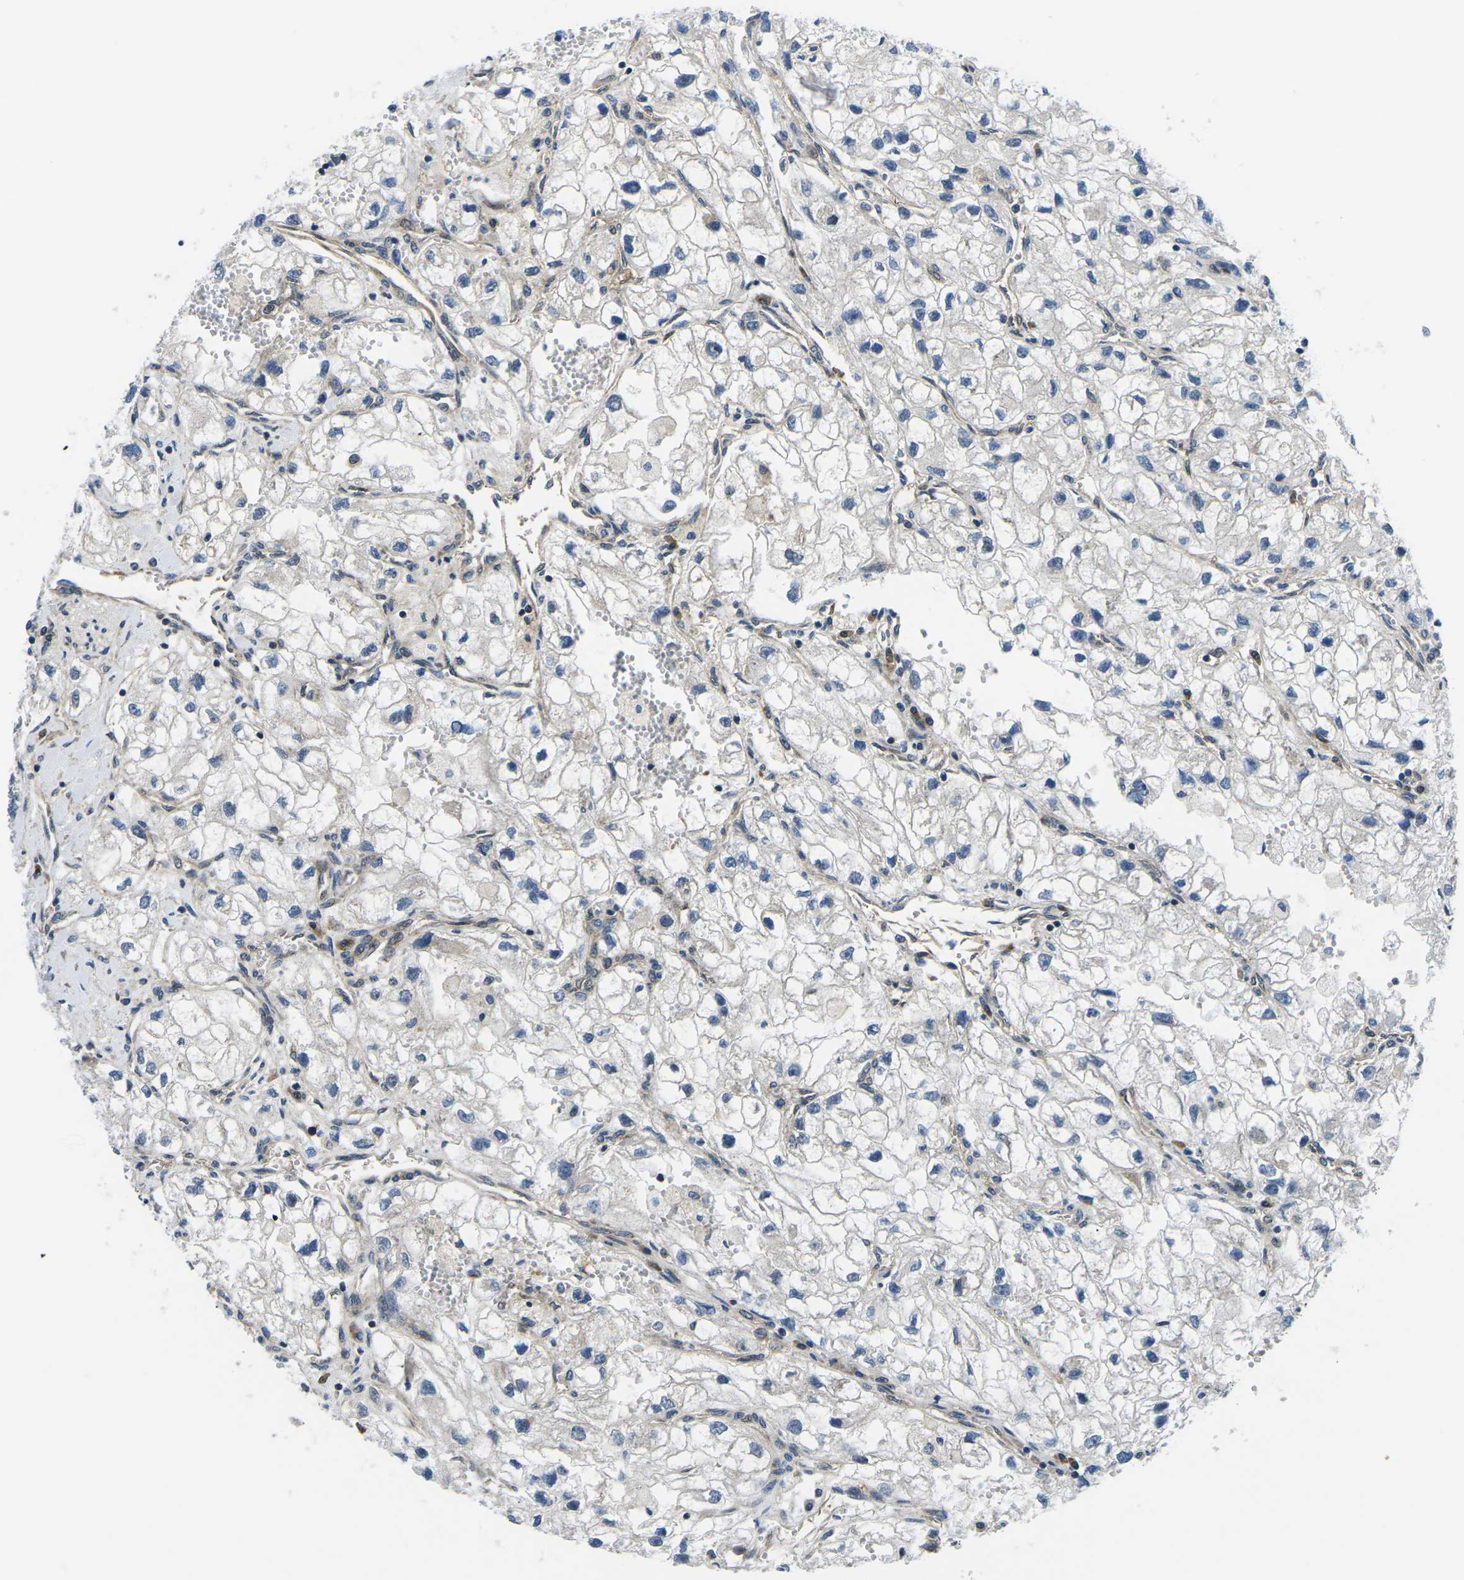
{"staining": {"intensity": "negative", "quantity": "none", "location": "none"}, "tissue": "renal cancer", "cell_type": "Tumor cells", "image_type": "cancer", "snomed": [{"axis": "morphology", "description": "Adenocarcinoma, NOS"}, {"axis": "topography", "description": "Kidney"}], "caption": "High power microscopy photomicrograph of an IHC histopathology image of adenocarcinoma (renal), revealing no significant expression in tumor cells. Brightfield microscopy of immunohistochemistry (IHC) stained with DAB (3,3'-diaminobenzidine) (brown) and hematoxylin (blue), captured at high magnification.", "gene": "EIF4E", "patient": {"sex": "female", "age": 70}}